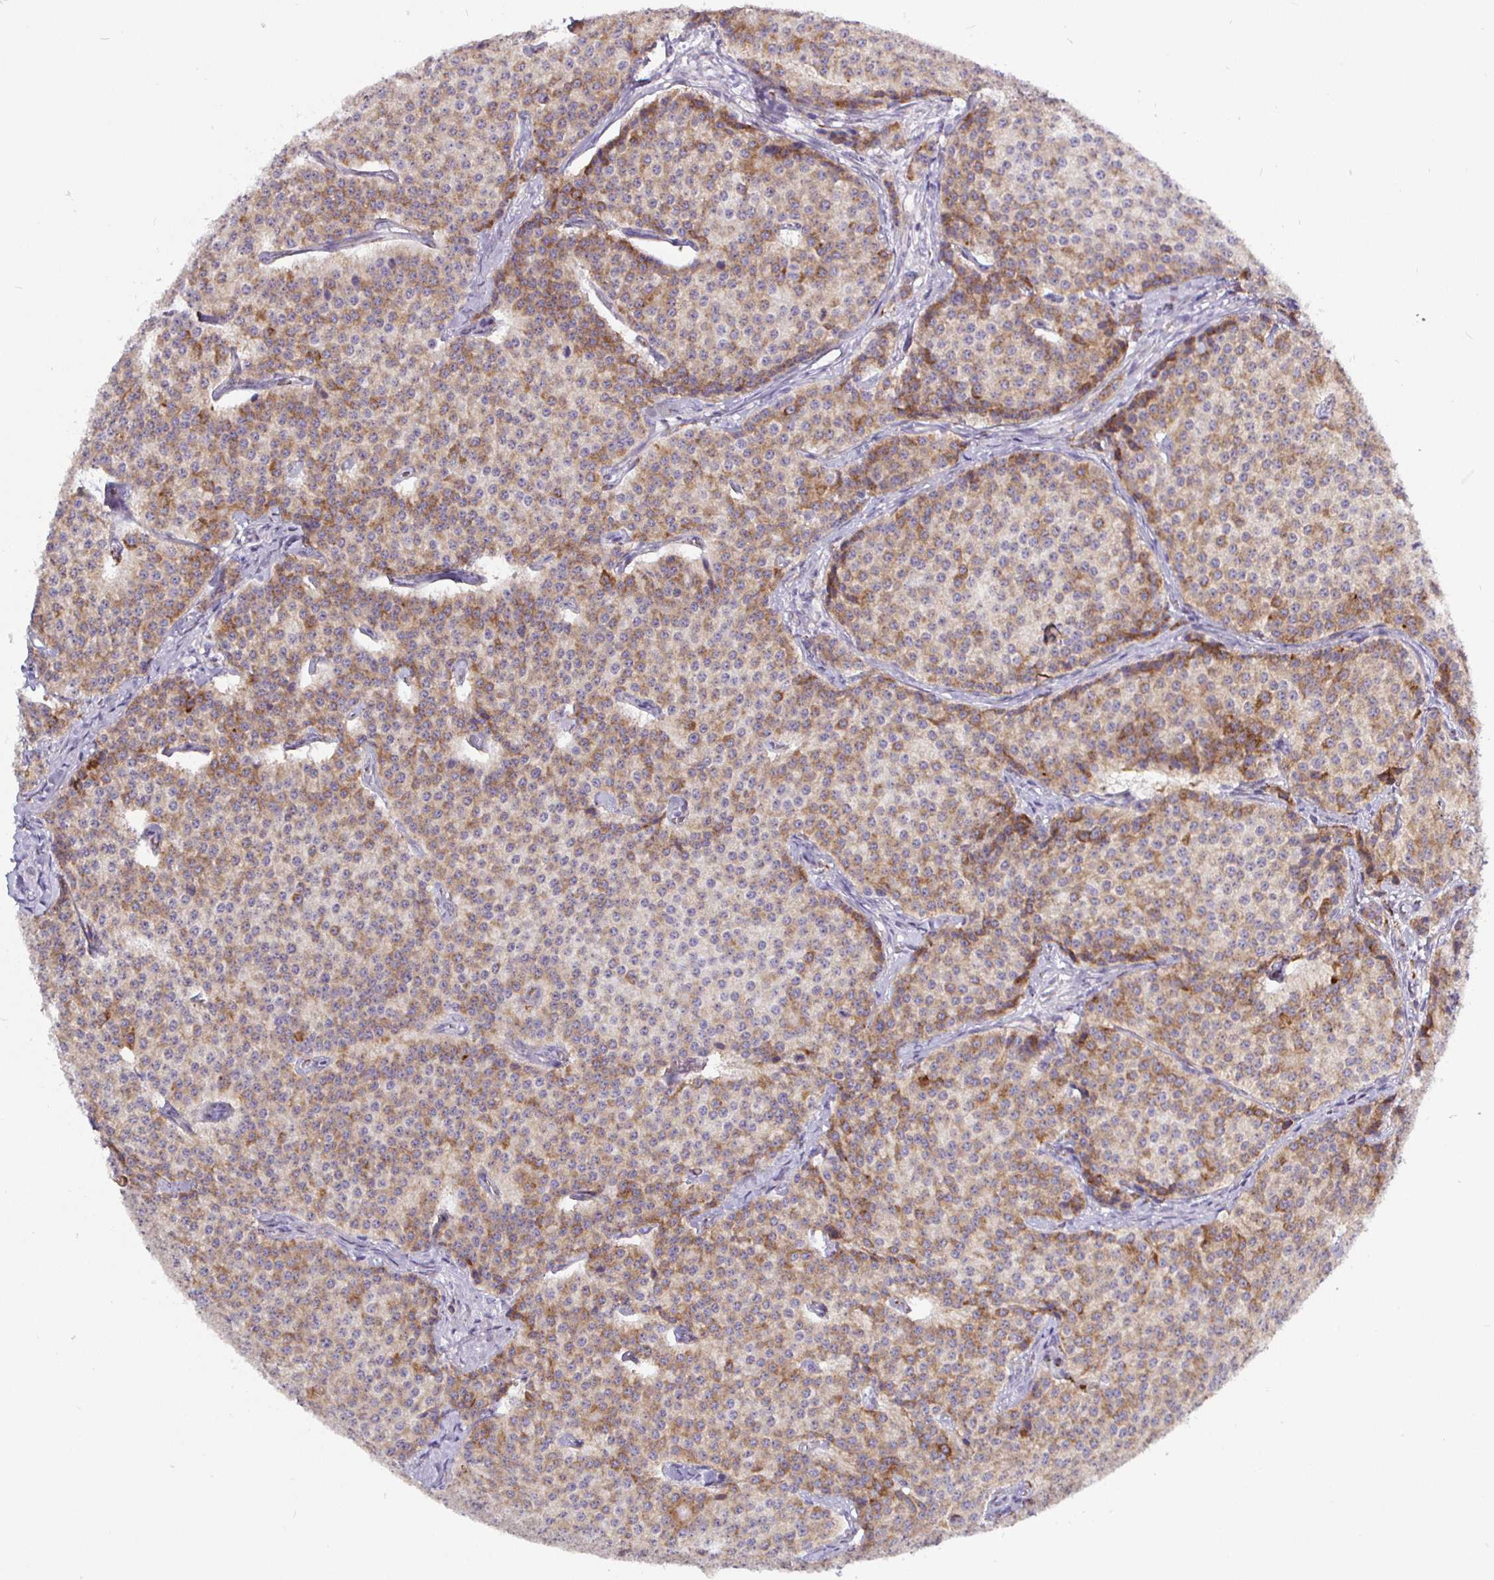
{"staining": {"intensity": "moderate", "quantity": ">75%", "location": "cytoplasmic/membranous"}, "tissue": "carcinoid", "cell_type": "Tumor cells", "image_type": "cancer", "snomed": [{"axis": "morphology", "description": "Carcinoid, malignant, NOS"}, {"axis": "topography", "description": "Small intestine"}], "caption": "A histopathology image showing moderate cytoplasmic/membranous staining in about >75% of tumor cells in carcinoid (malignant), as visualized by brown immunohistochemical staining.", "gene": "P4HA2", "patient": {"sex": "female", "age": 64}}